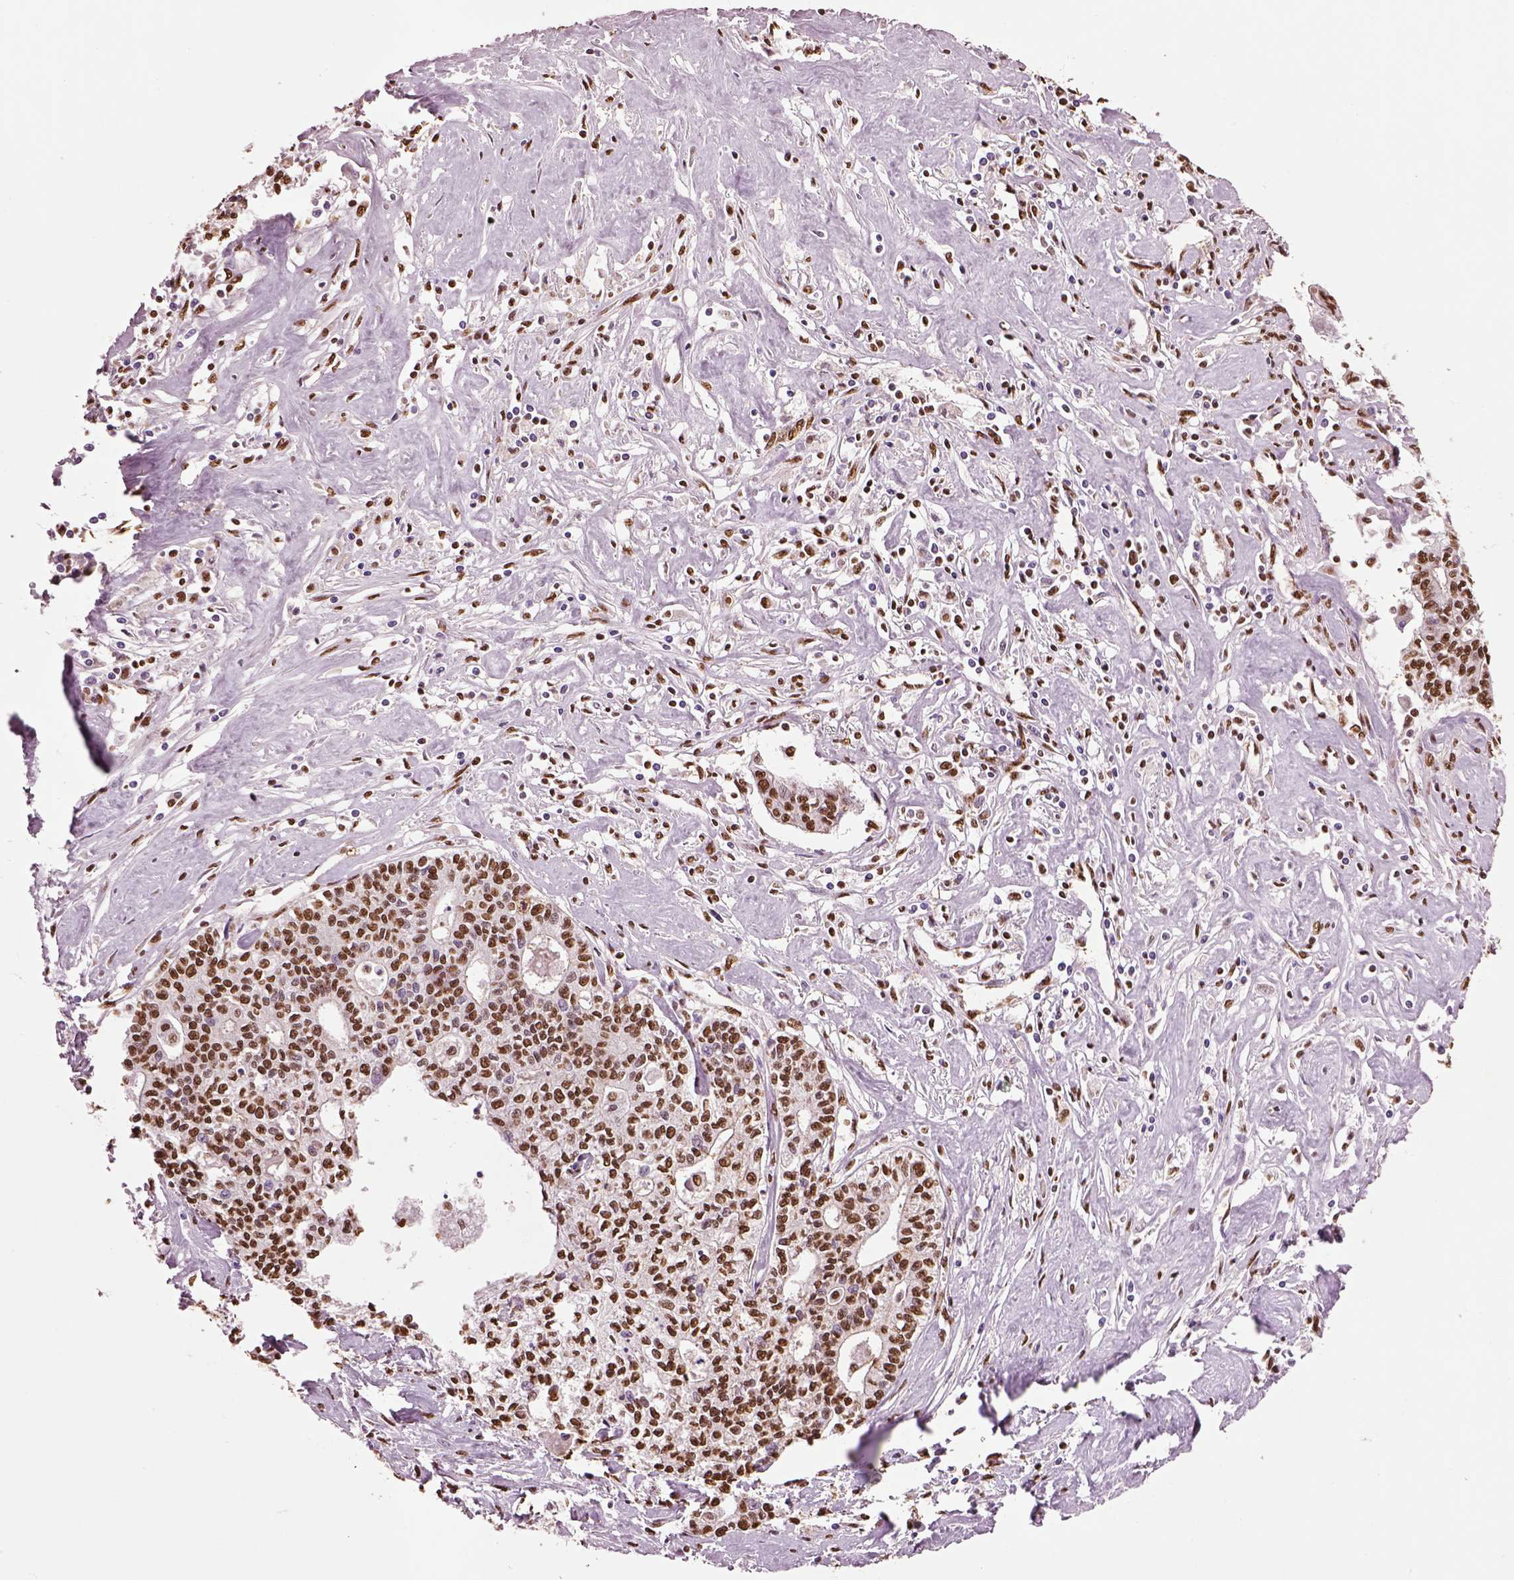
{"staining": {"intensity": "strong", "quantity": ">75%", "location": "nuclear"}, "tissue": "liver cancer", "cell_type": "Tumor cells", "image_type": "cancer", "snomed": [{"axis": "morphology", "description": "Cholangiocarcinoma"}, {"axis": "topography", "description": "Liver"}], "caption": "Brown immunohistochemical staining in human liver cancer shows strong nuclear expression in approximately >75% of tumor cells.", "gene": "DDX3X", "patient": {"sex": "female", "age": 61}}